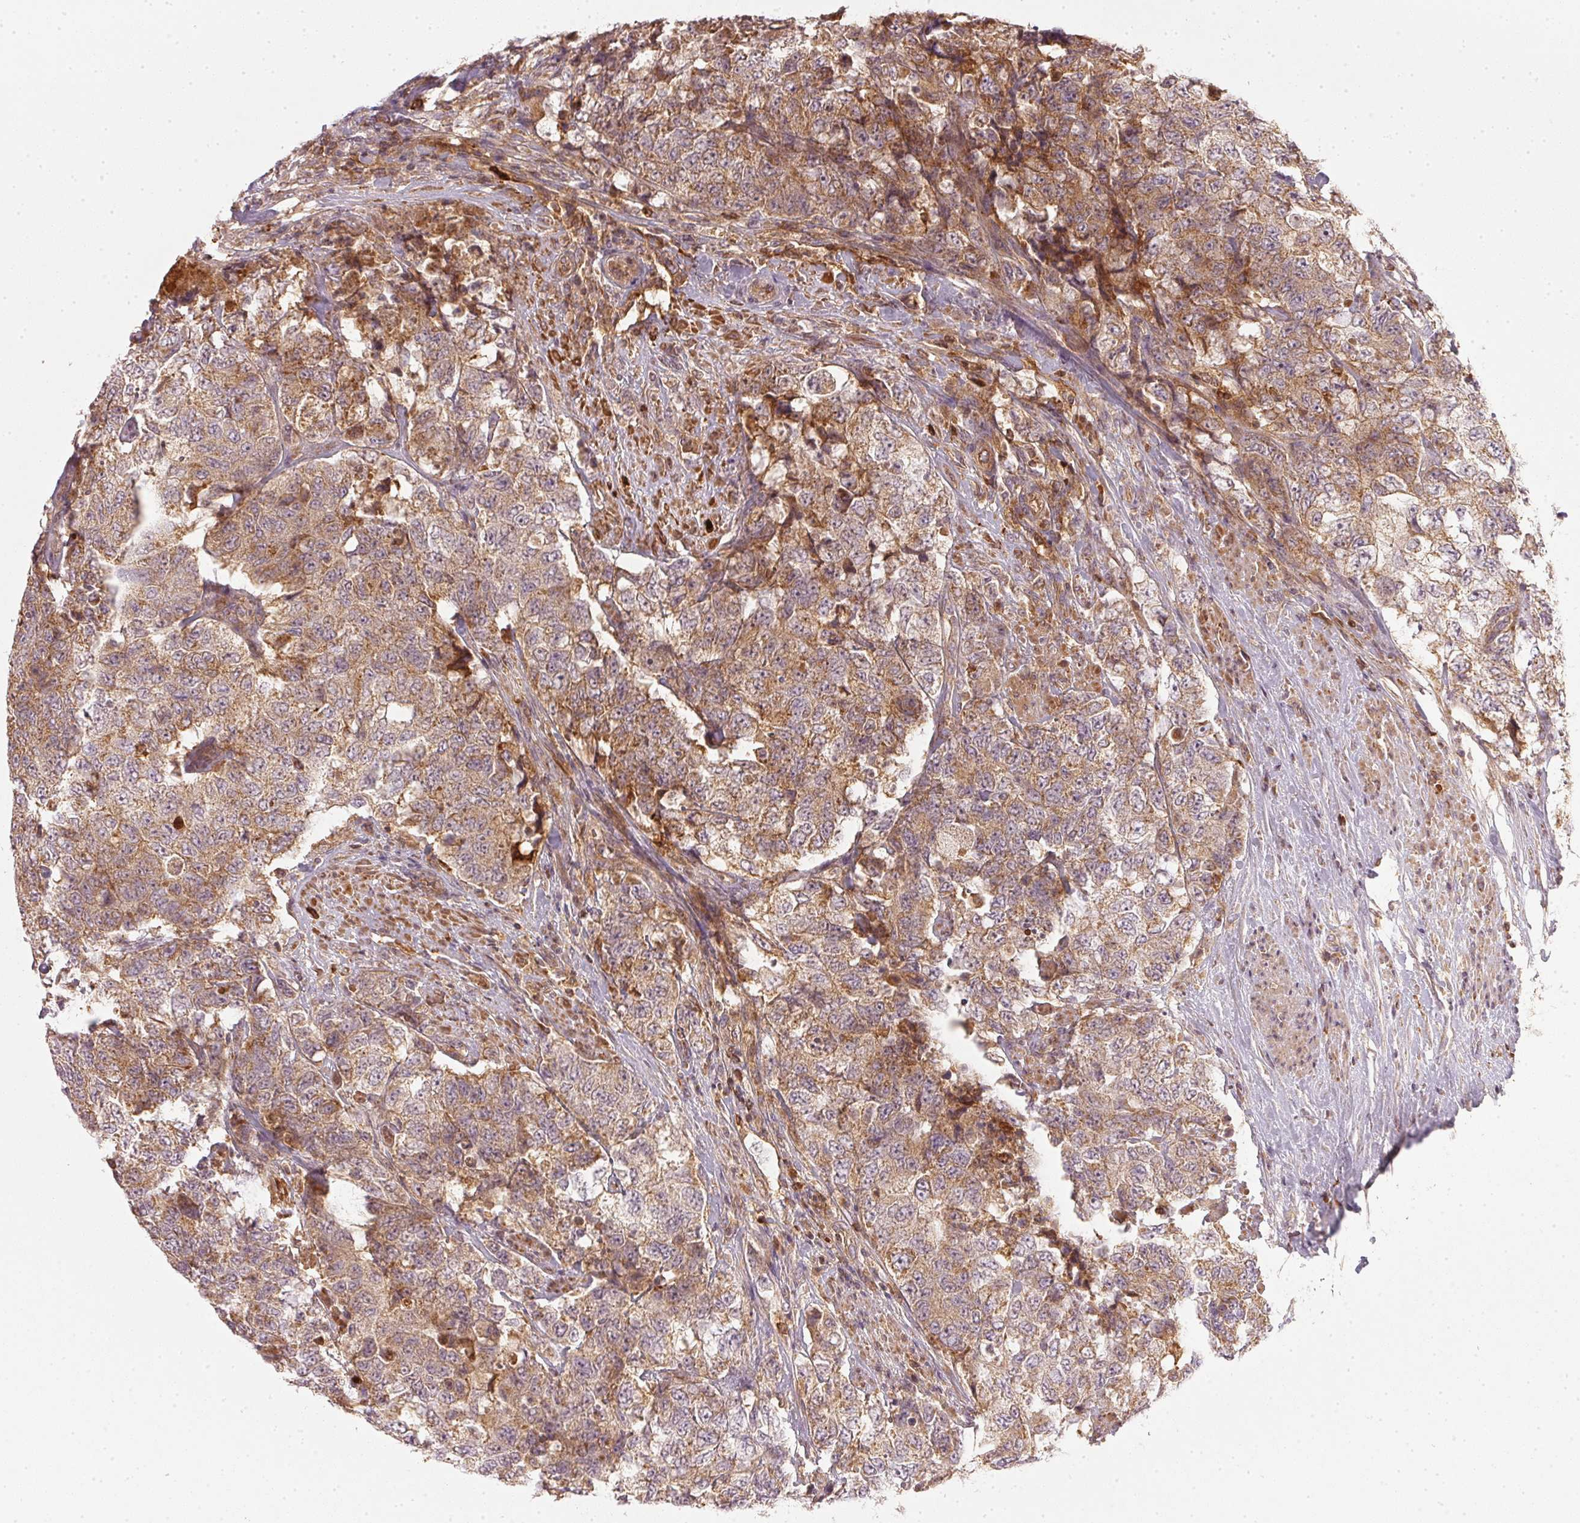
{"staining": {"intensity": "moderate", "quantity": ">75%", "location": "cytoplasmic/membranous"}, "tissue": "urothelial cancer", "cell_type": "Tumor cells", "image_type": "cancer", "snomed": [{"axis": "morphology", "description": "Urothelial carcinoma, High grade"}, {"axis": "topography", "description": "Urinary bladder"}], "caption": "This is a photomicrograph of IHC staining of urothelial carcinoma (high-grade), which shows moderate positivity in the cytoplasmic/membranous of tumor cells.", "gene": "NADK2", "patient": {"sex": "female", "age": 78}}